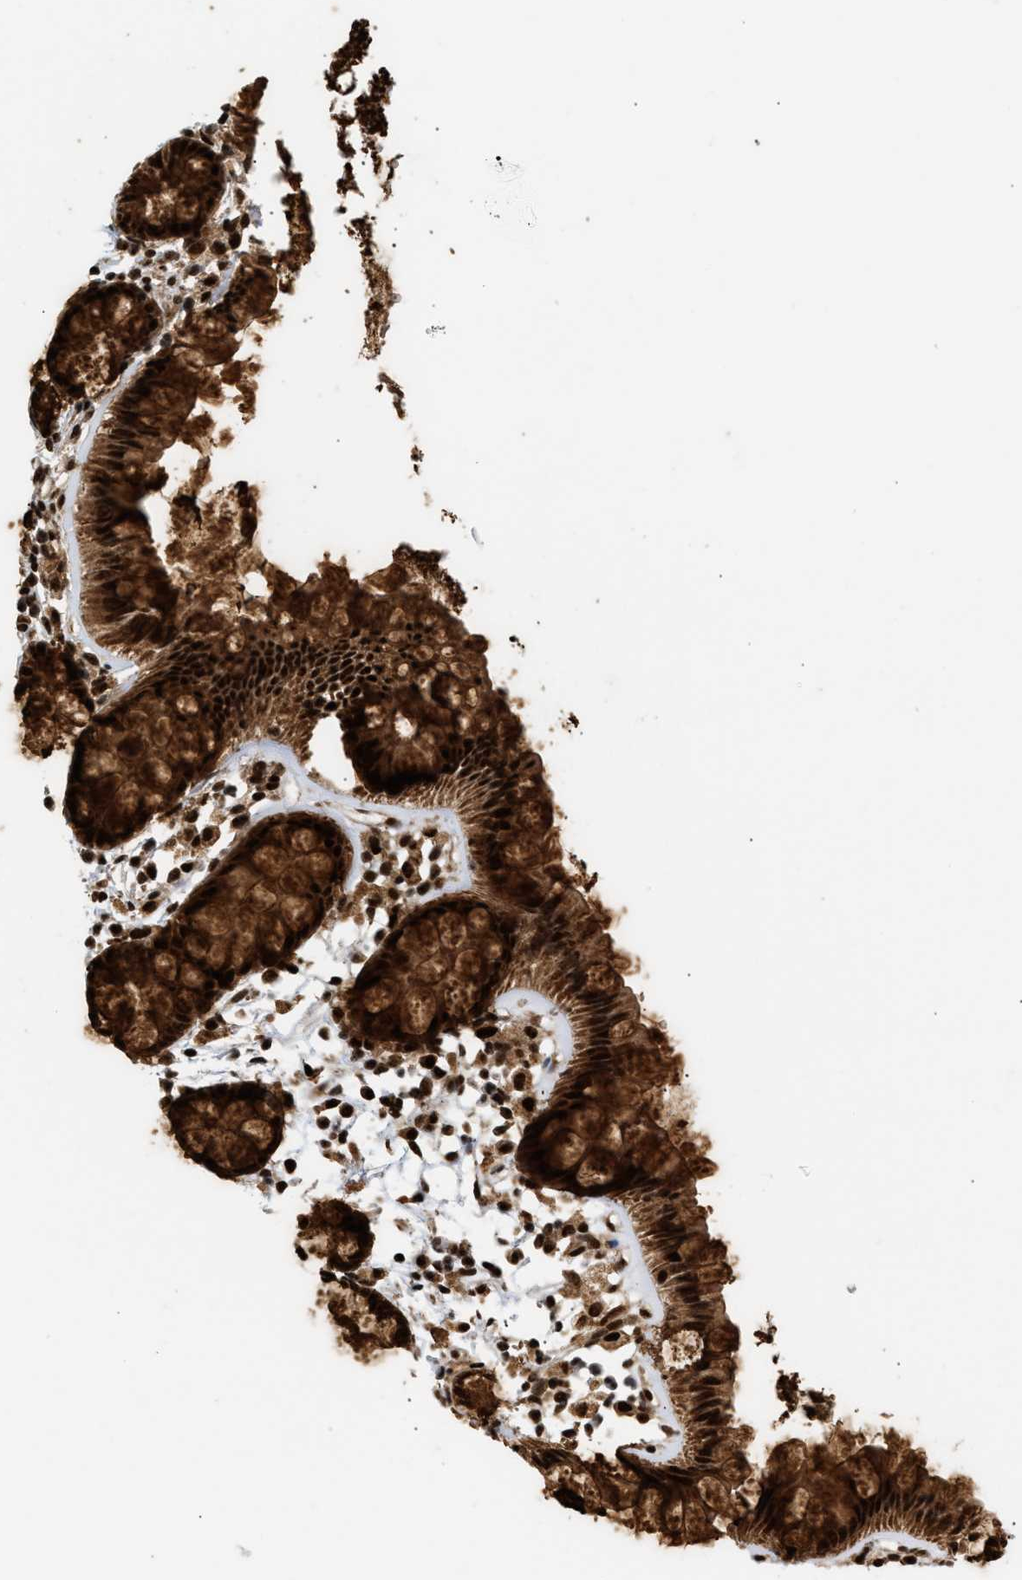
{"staining": {"intensity": "strong", "quantity": ">75%", "location": "cytoplasmic/membranous,nuclear"}, "tissue": "rectum", "cell_type": "Glandular cells", "image_type": "normal", "snomed": [{"axis": "morphology", "description": "Normal tissue, NOS"}, {"axis": "topography", "description": "Rectum"}], "caption": "IHC histopathology image of normal rectum: rectum stained using immunohistochemistry shows high levels of strong protein expression localized specifically in the cytoplasmic/membranous,nuclear of glandular cells, appearing as a cytoplasmic/membranous,nuclear brown color.", "gene": "RBM5", "patient": {"sex": "female", "age": 66}}